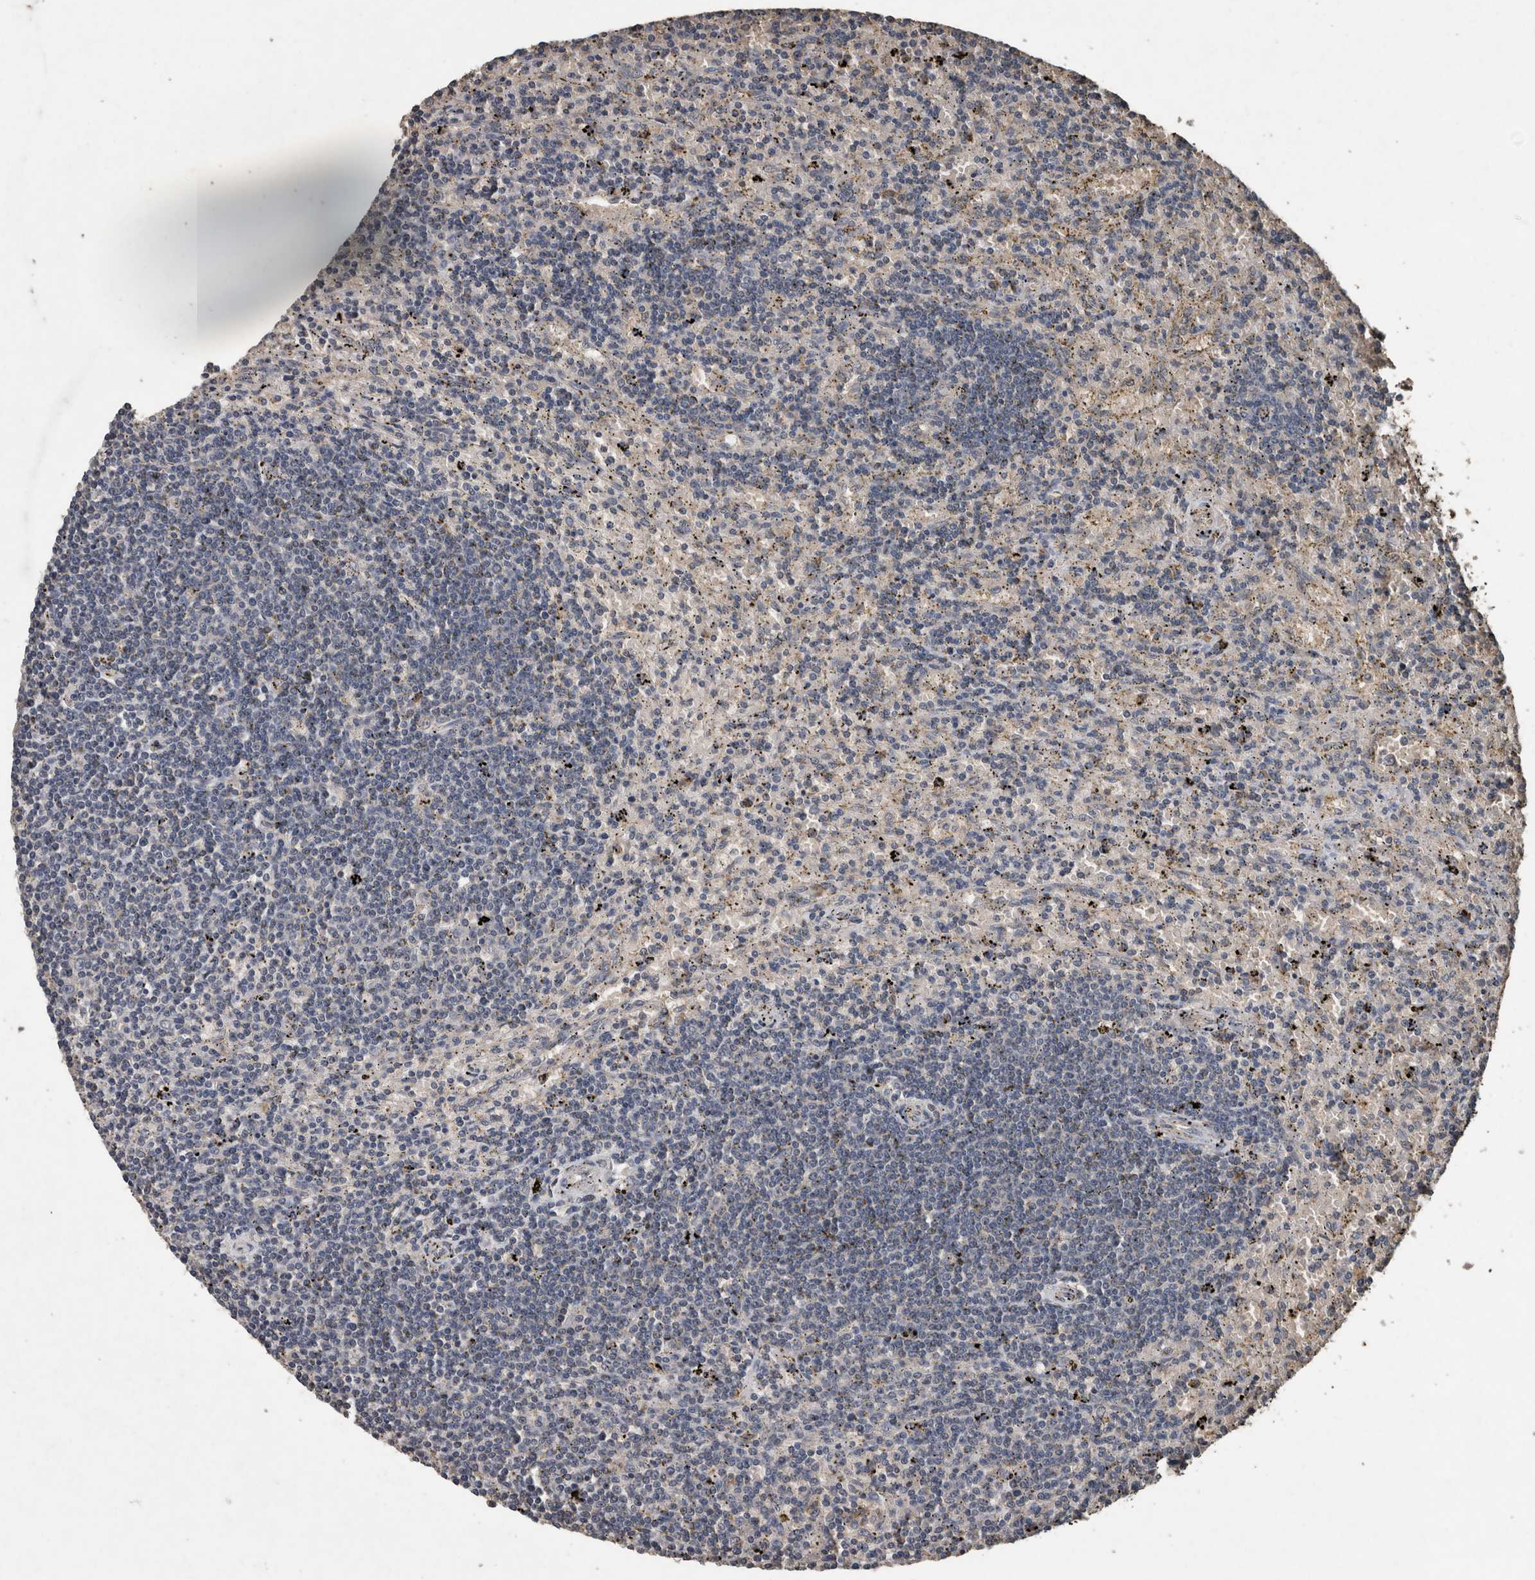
{"staining": {"intensity": "negative", "quantity": "none", "location": "none"}, "tissue": "lymphoma", "cell_type": "Tumor cells", "image_type": "cancer", "snomed": [{"axis": "morphology", "description": "Malignant lymphoma, non-Hodgkin's type, Low grade"}, {"axis": "topography", "description": "Spleen"}], "caption": "Immunohistochemical staining of human lymphoma demonstrates no significant expression in tumor cells.", "gene": "FGFRL1", "patient": {"sex": "male", "age": 76}}